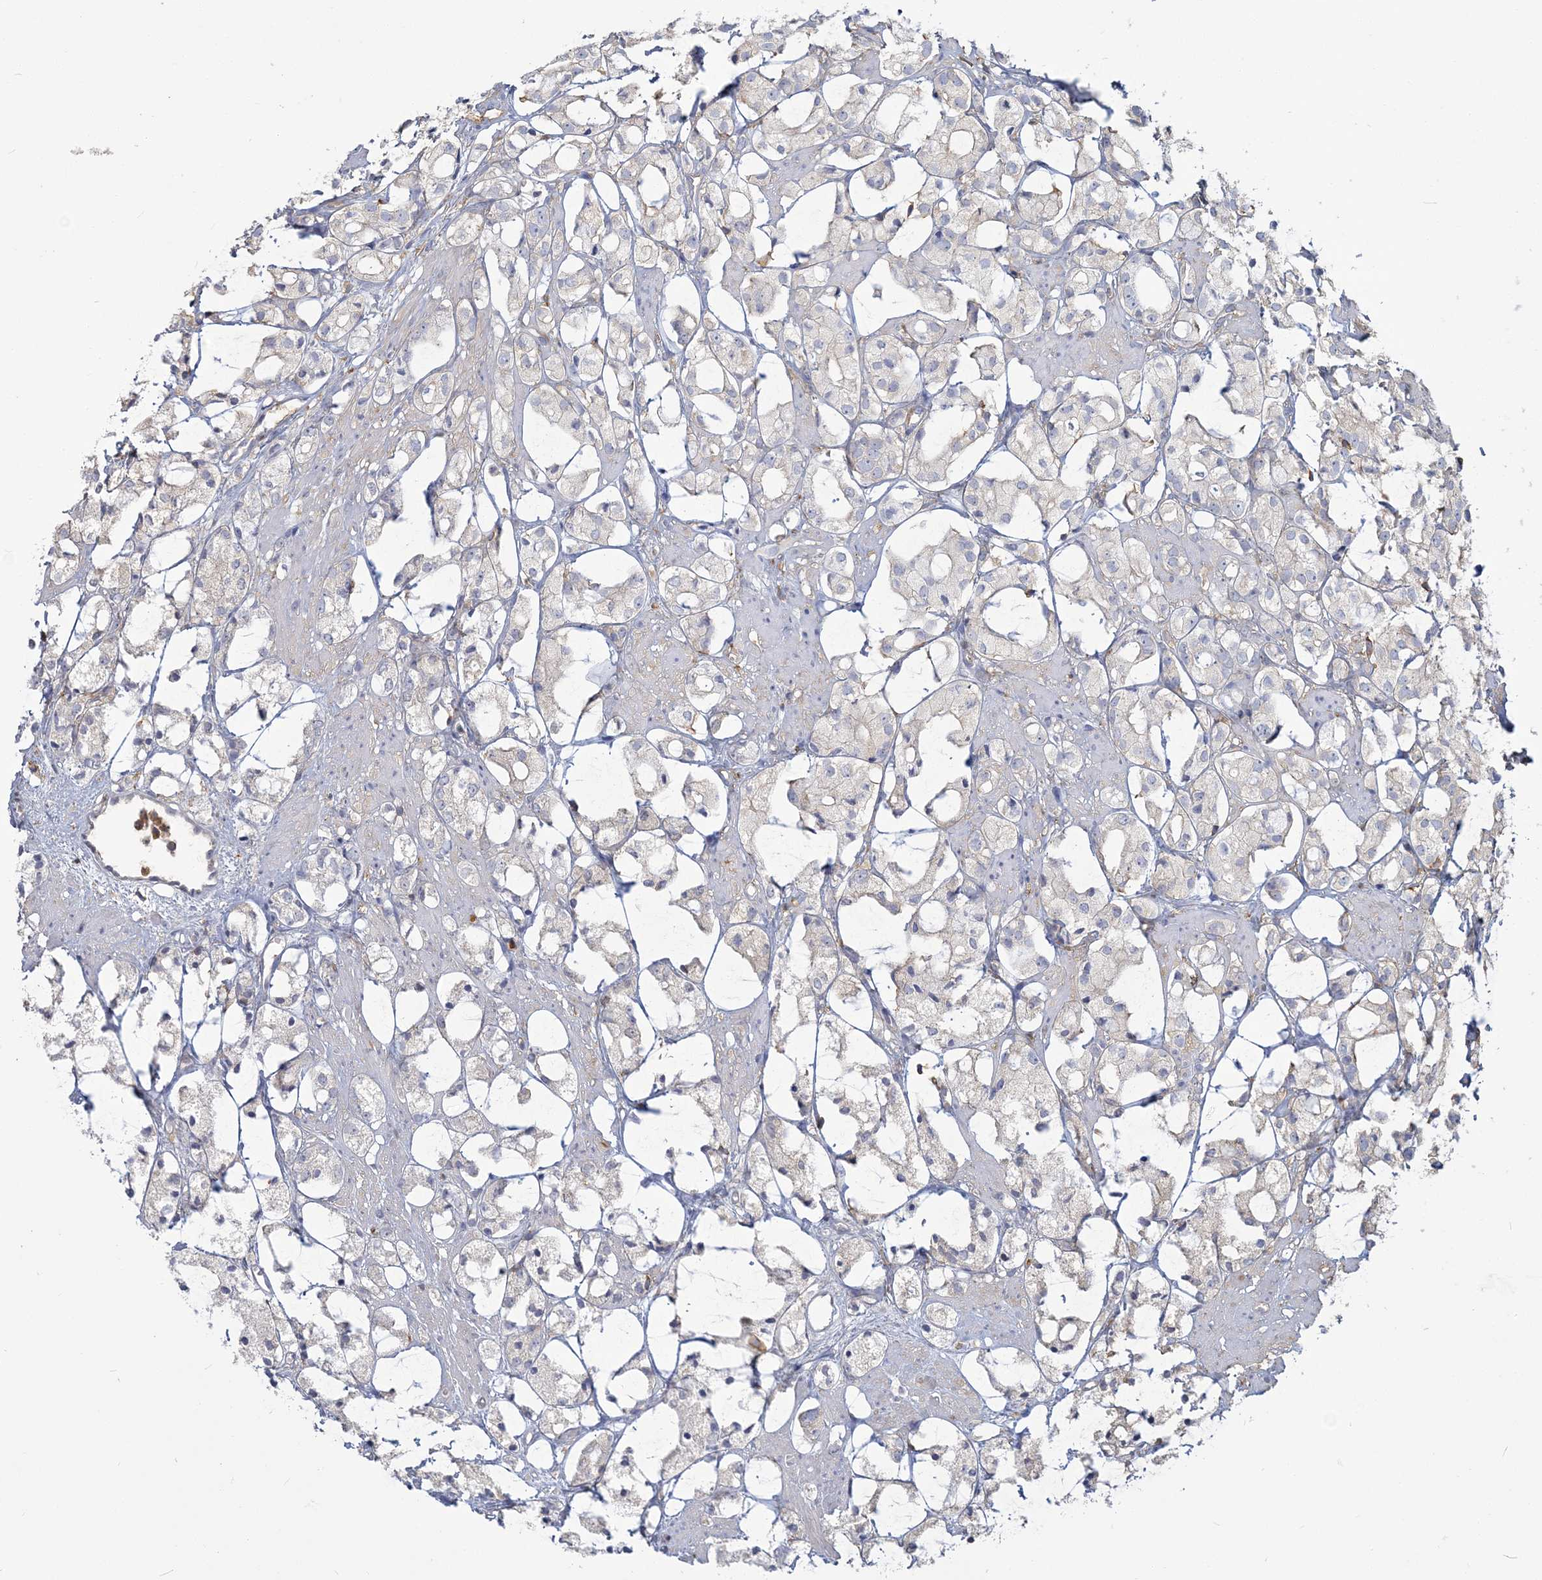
{"staining": {"intensity": "negative", "quantity": "none", "location": "none"}, "tissue": "prostate cancer", "cell_type": "Tumor cells", "image_type": "cancer", "snomed": [{"axis": "morphology", "description": "Adenocarcinoma, High grade"}, {"axis": "topography", "description": "Prostate"}], "caption": "IHC image of neoplastic tissue: human prostate cancer (adenocarcinoma (high-grade)) stained with DAB (3,3'-diaminobenzidine) exhibits no significant protein expression in tumor cells.", "gene": "ANKS1A", "patient": {"sex": "male", "age": 85}}